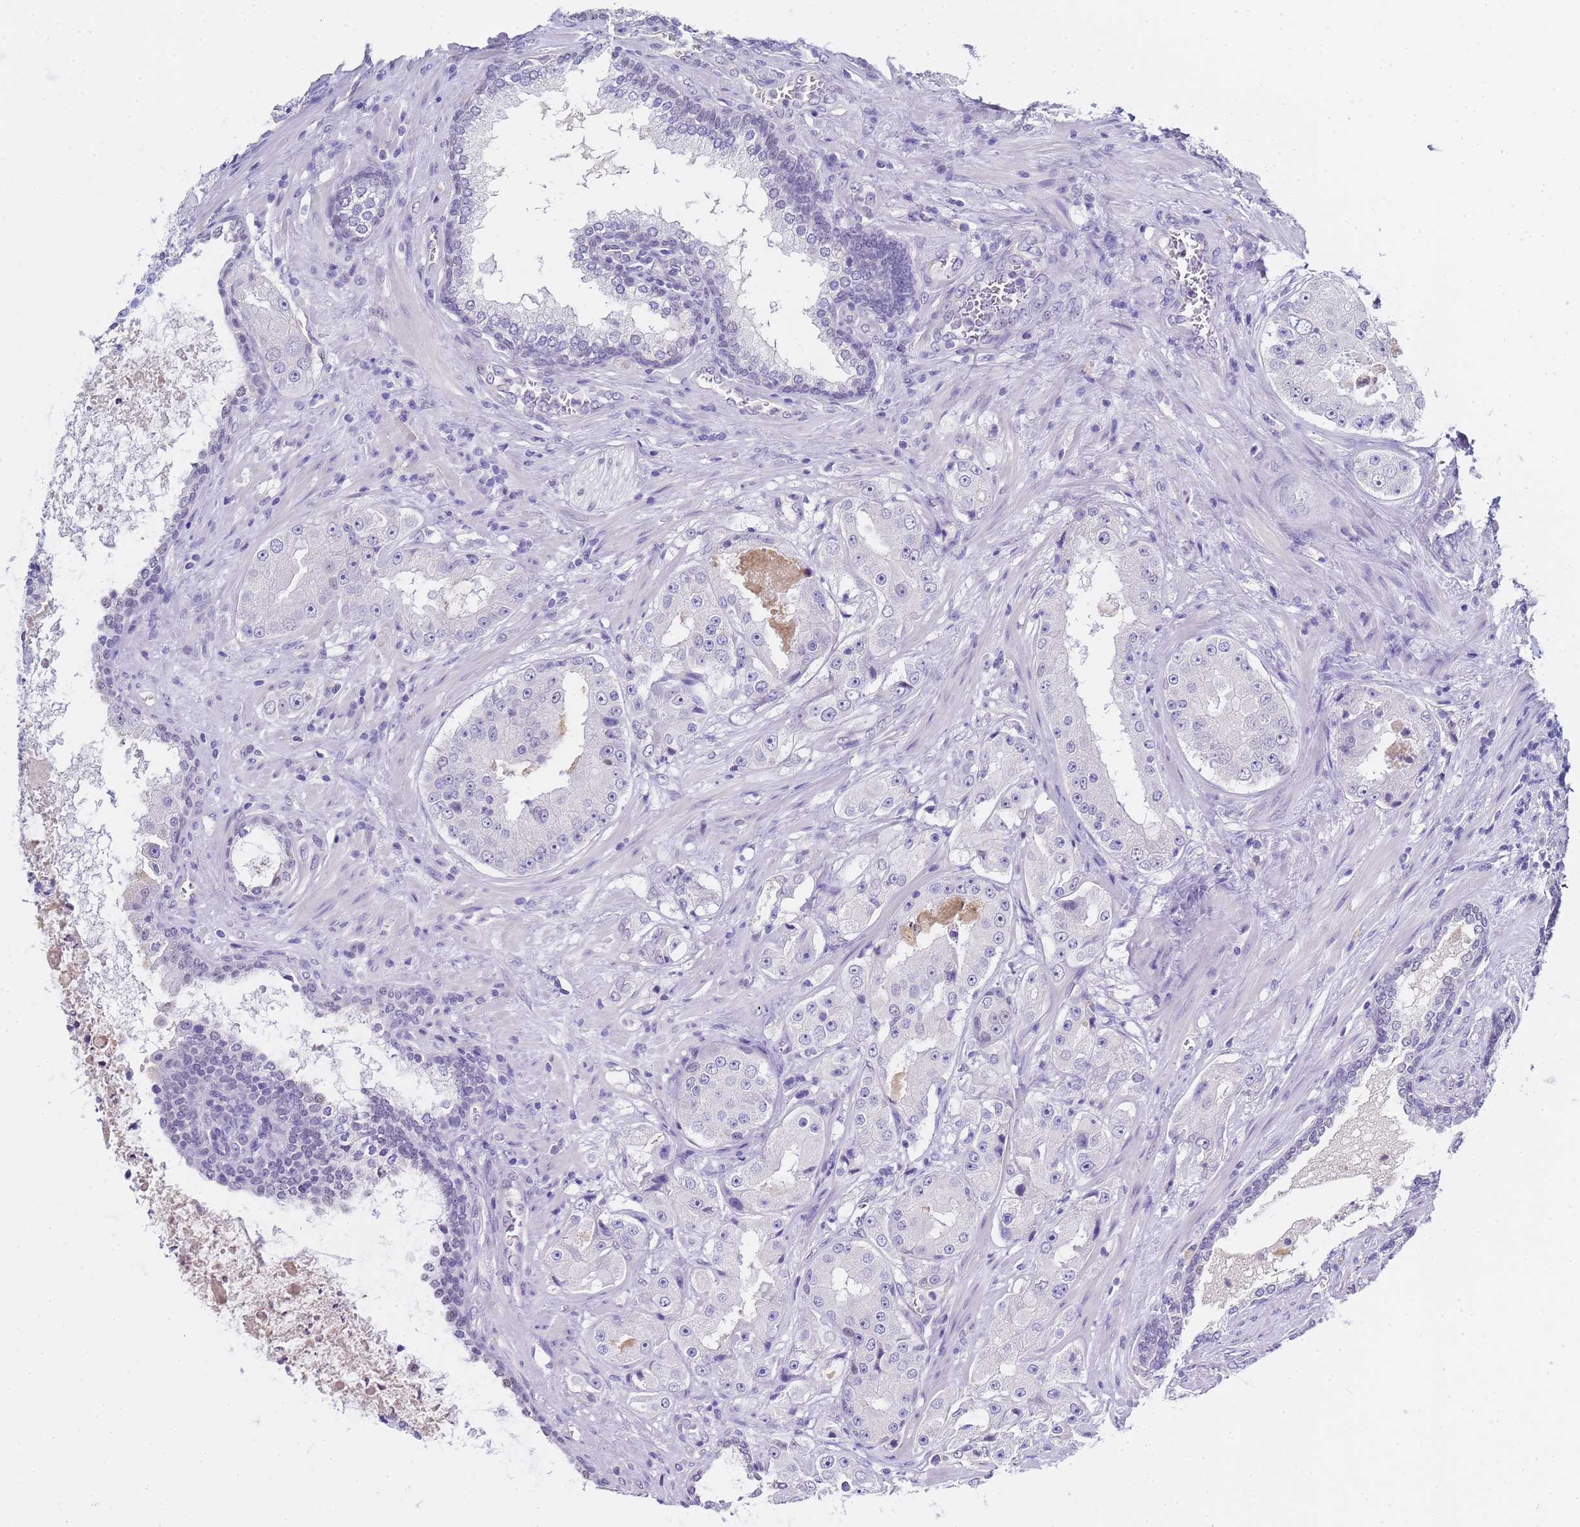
{"staining": {"intensity": "negative", "quantity": "none", "location": "none"}, "tissue": "prostate cancer", "cell_type": "Tumor cells", "image_type": "cancer", "snomed": [{"axis": "morphology", "description": "Adenocarcinoma, High grade"}, {"axis": "topography", "description": "Prostate"}], "caption": "The immunohistochemistry (IHC) image has no significant expression in tumor cells of prostate adenocarcinoma (high-grade) tissue.", "gene": "CTRC", "patient": {"sex": "male", "age": 73}}